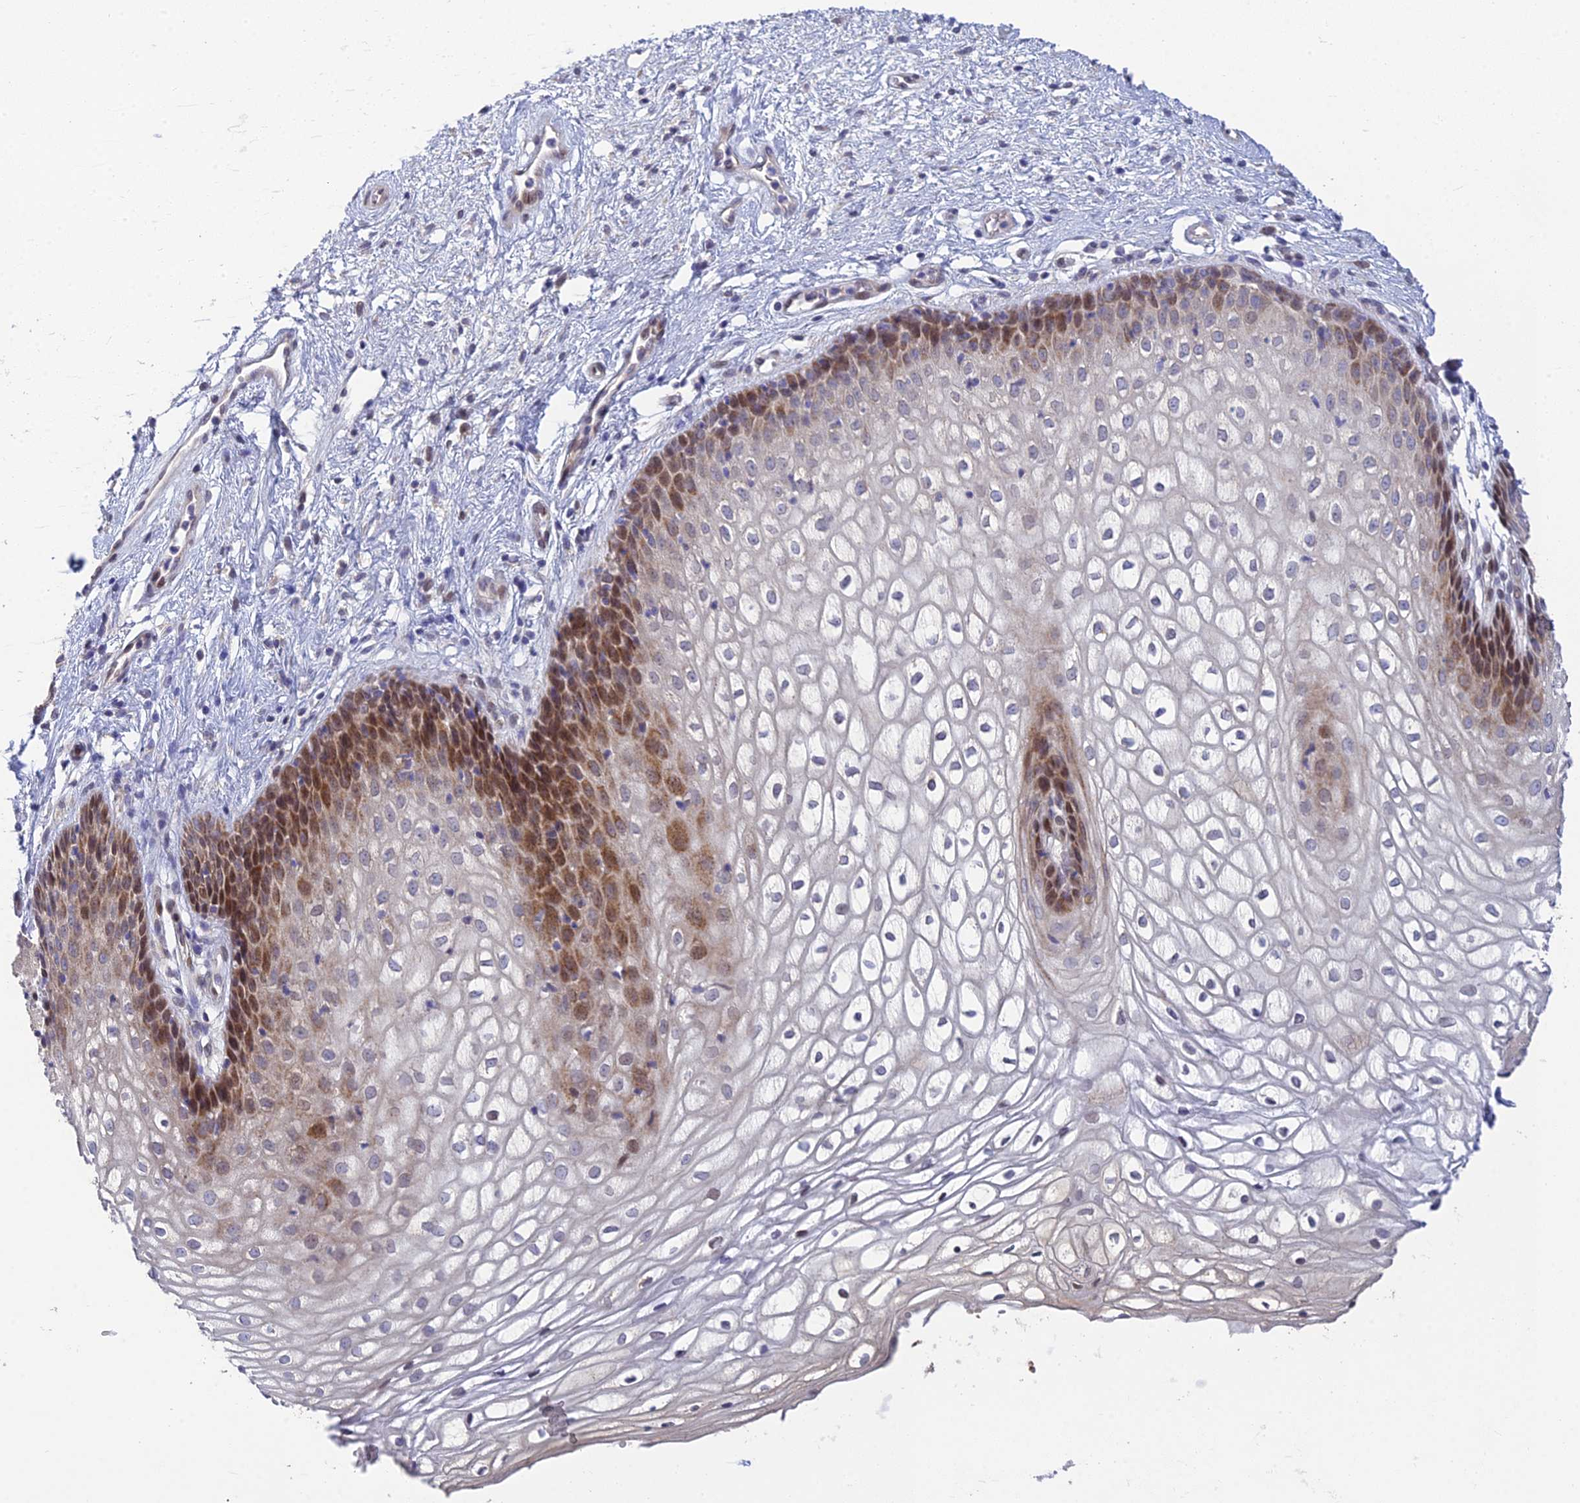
{"staining": {"intensity": "moderate", "quantity": "25%-75%", "location": "cytoplasmic/membranous,nuclear"}, "tissue": "vagina", "cell_type": "Squamous epithelial cells", "image_type": "normal", "snomed": [{"axis": "morphology", "description": "Normal tissue, NOS"}, {"axis": "topography", "description": "Vagina"}], "caption": "Immunohistochemical staining of unremarkable human vagina shows 25%-75% levels of moderate cytoplasmic/membranous,nuclear protein expression in about 25%-75% of squamous epithelial cells.", "gene": "MGAT2", "patient": {"sex": "female", "age": 34}}